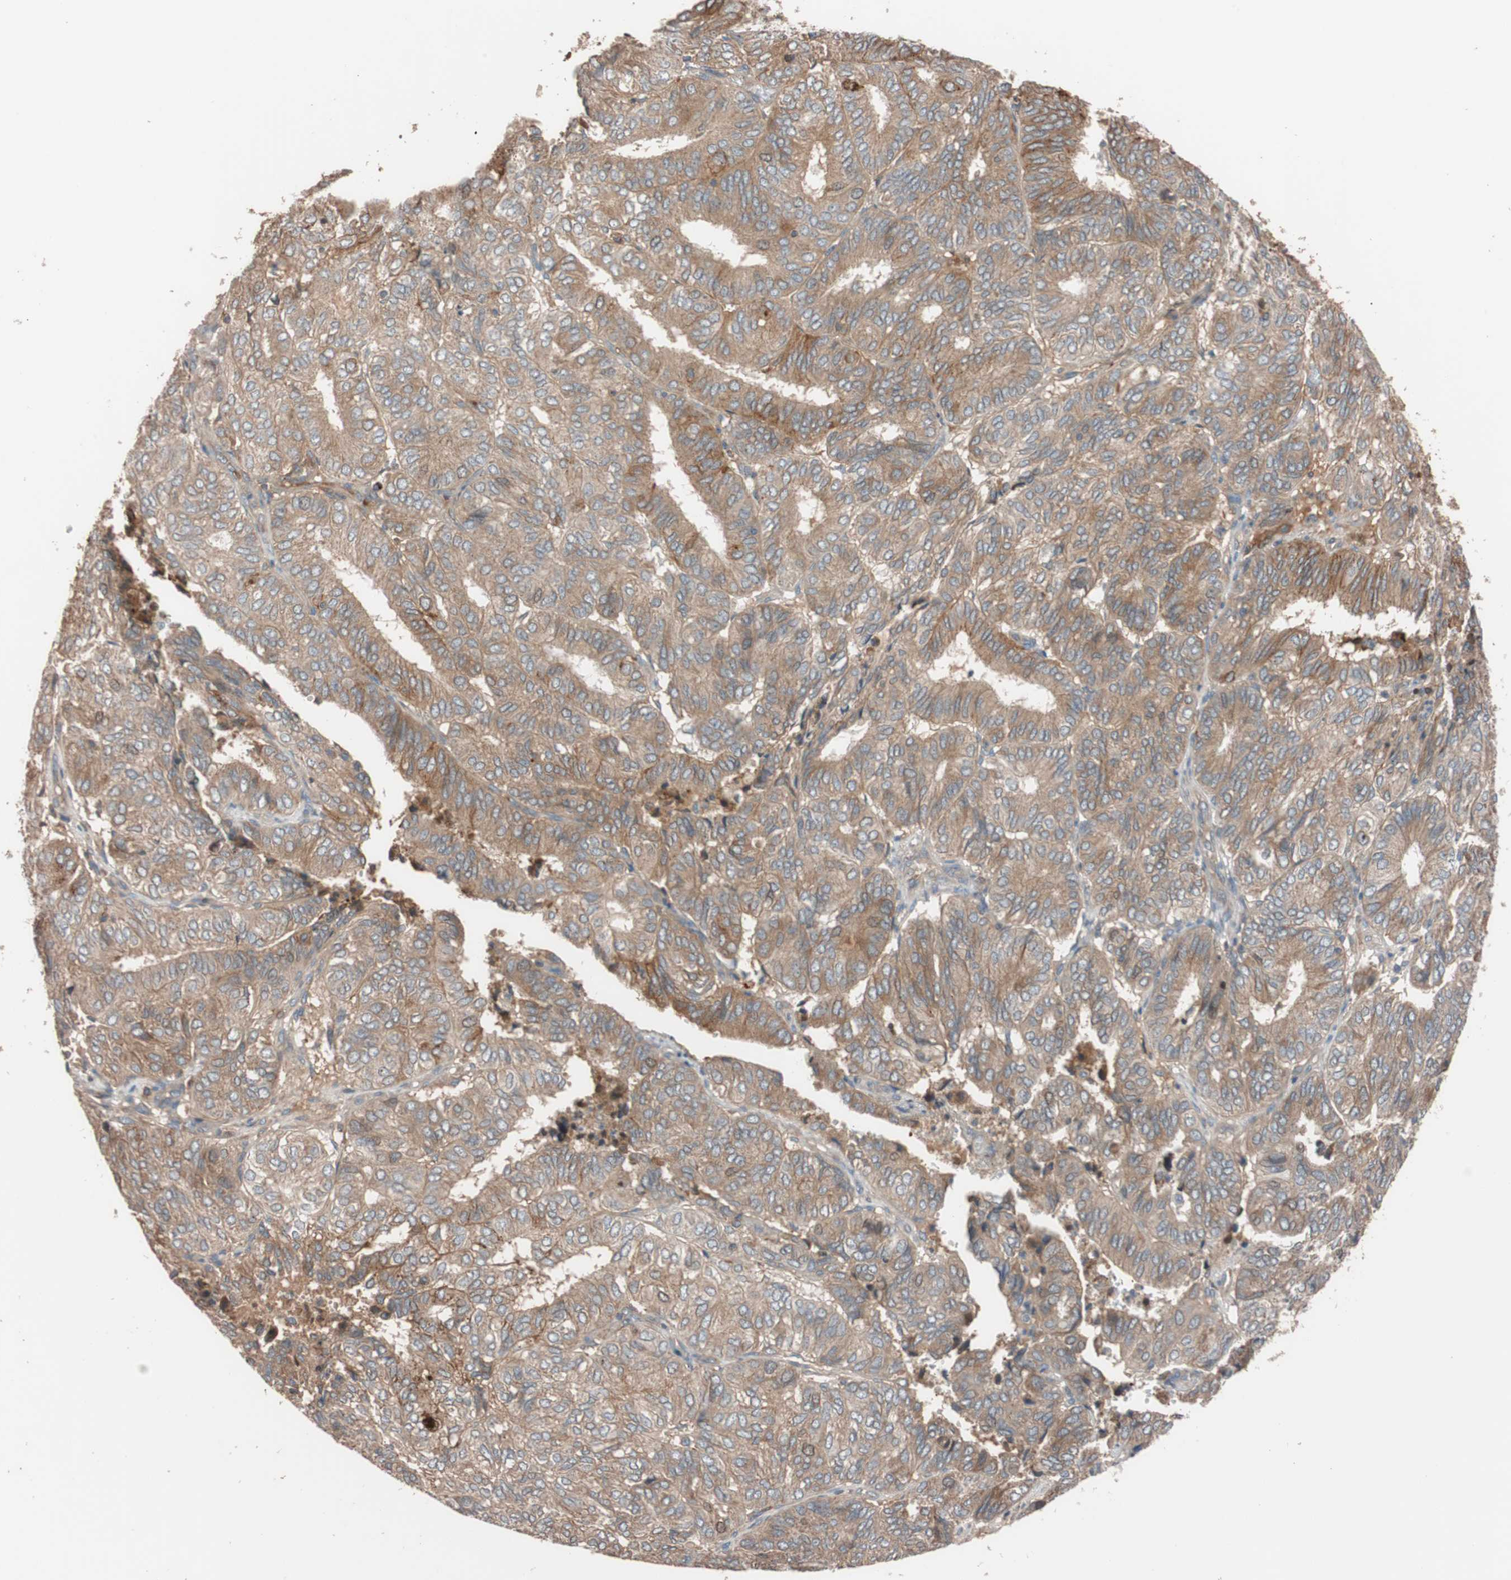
{"staining": {"intensity": "moderate", "quantity": ">75%", "location": "cytoplasmic/membranous"}, "tissue": "endometrial cancer", "cell_type": "Tumor cells", "image_type": "cancer", "snomed": [{"axis": "morphology", "description": "Adenocarcinoma, NOS"}, {"axis": "topography", "description": "Uterus"}], "caption": "Immunohistochemical staining of human endometrial cancer demonstrates medium levels of moderate cytoplasmic/membranous positivity in approximately >75% of tumor cells.", "gene": "SDC4", "patient": {"sex": "female", "age": 60}}